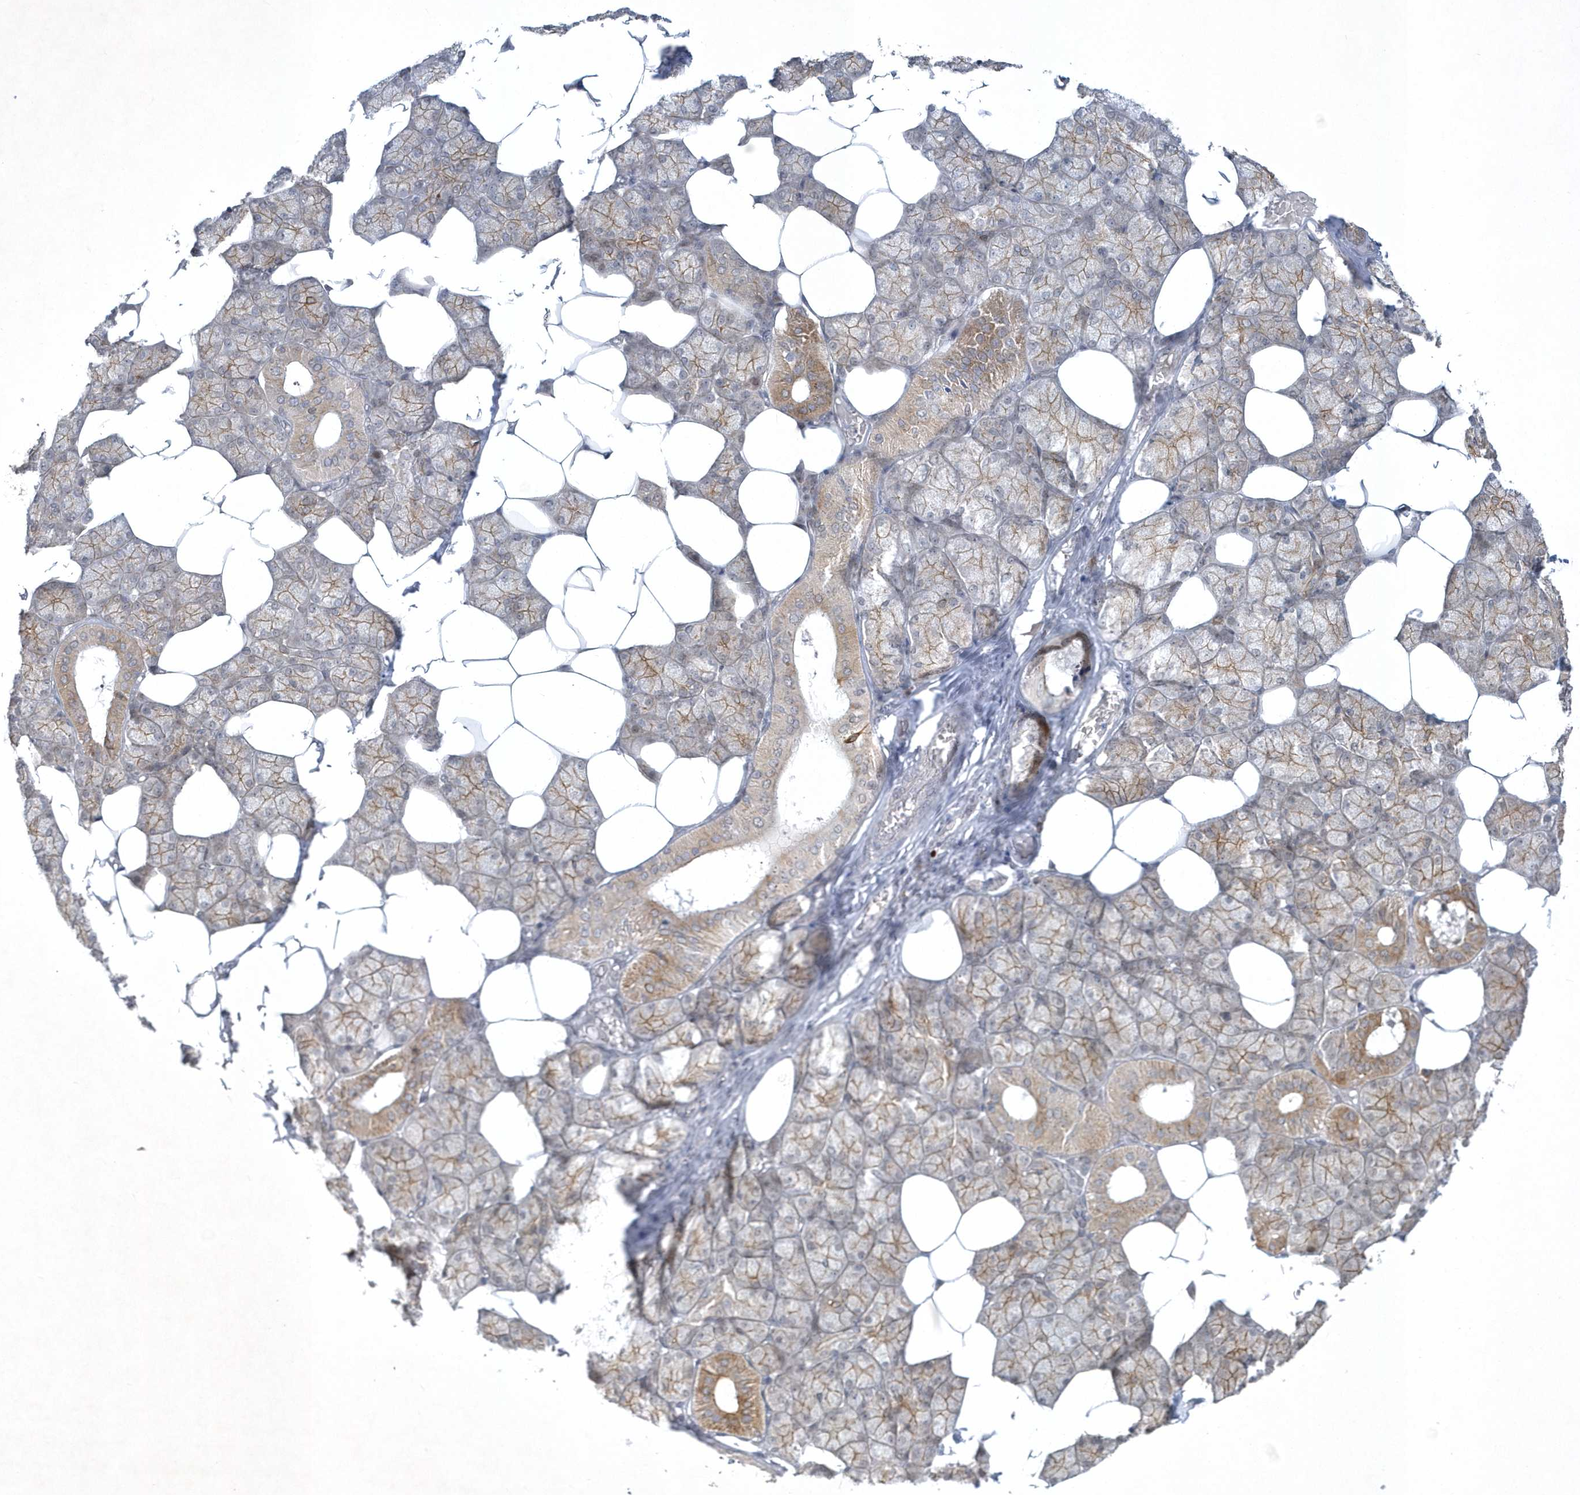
{"staining": {"intensity": "moderate", "quantity": ">75%", "location": "cytoplasmic/membranous"}, "tissue": "salivary gland", "cell_type": "Glandular cells", "image_type": "normal", "snomed": [{"axis": "morphology", "description": "Normal tissue, NOS"}, {"axis": "topography", "description": "Salivary gland"}], "caption": "Immunohistochemistry photomicrograph of normal salivary gland: salivary gland stained using immunohistochemistry (IHC) reveals medium levels of moderate protein expression localized specifically in the cytoplasmic/membranous of glandular cells, appearing as a cytoplasmic/membranous brown color.", "gene": "ZBTB9", "patient": {"sex": "male", "age": 62}}